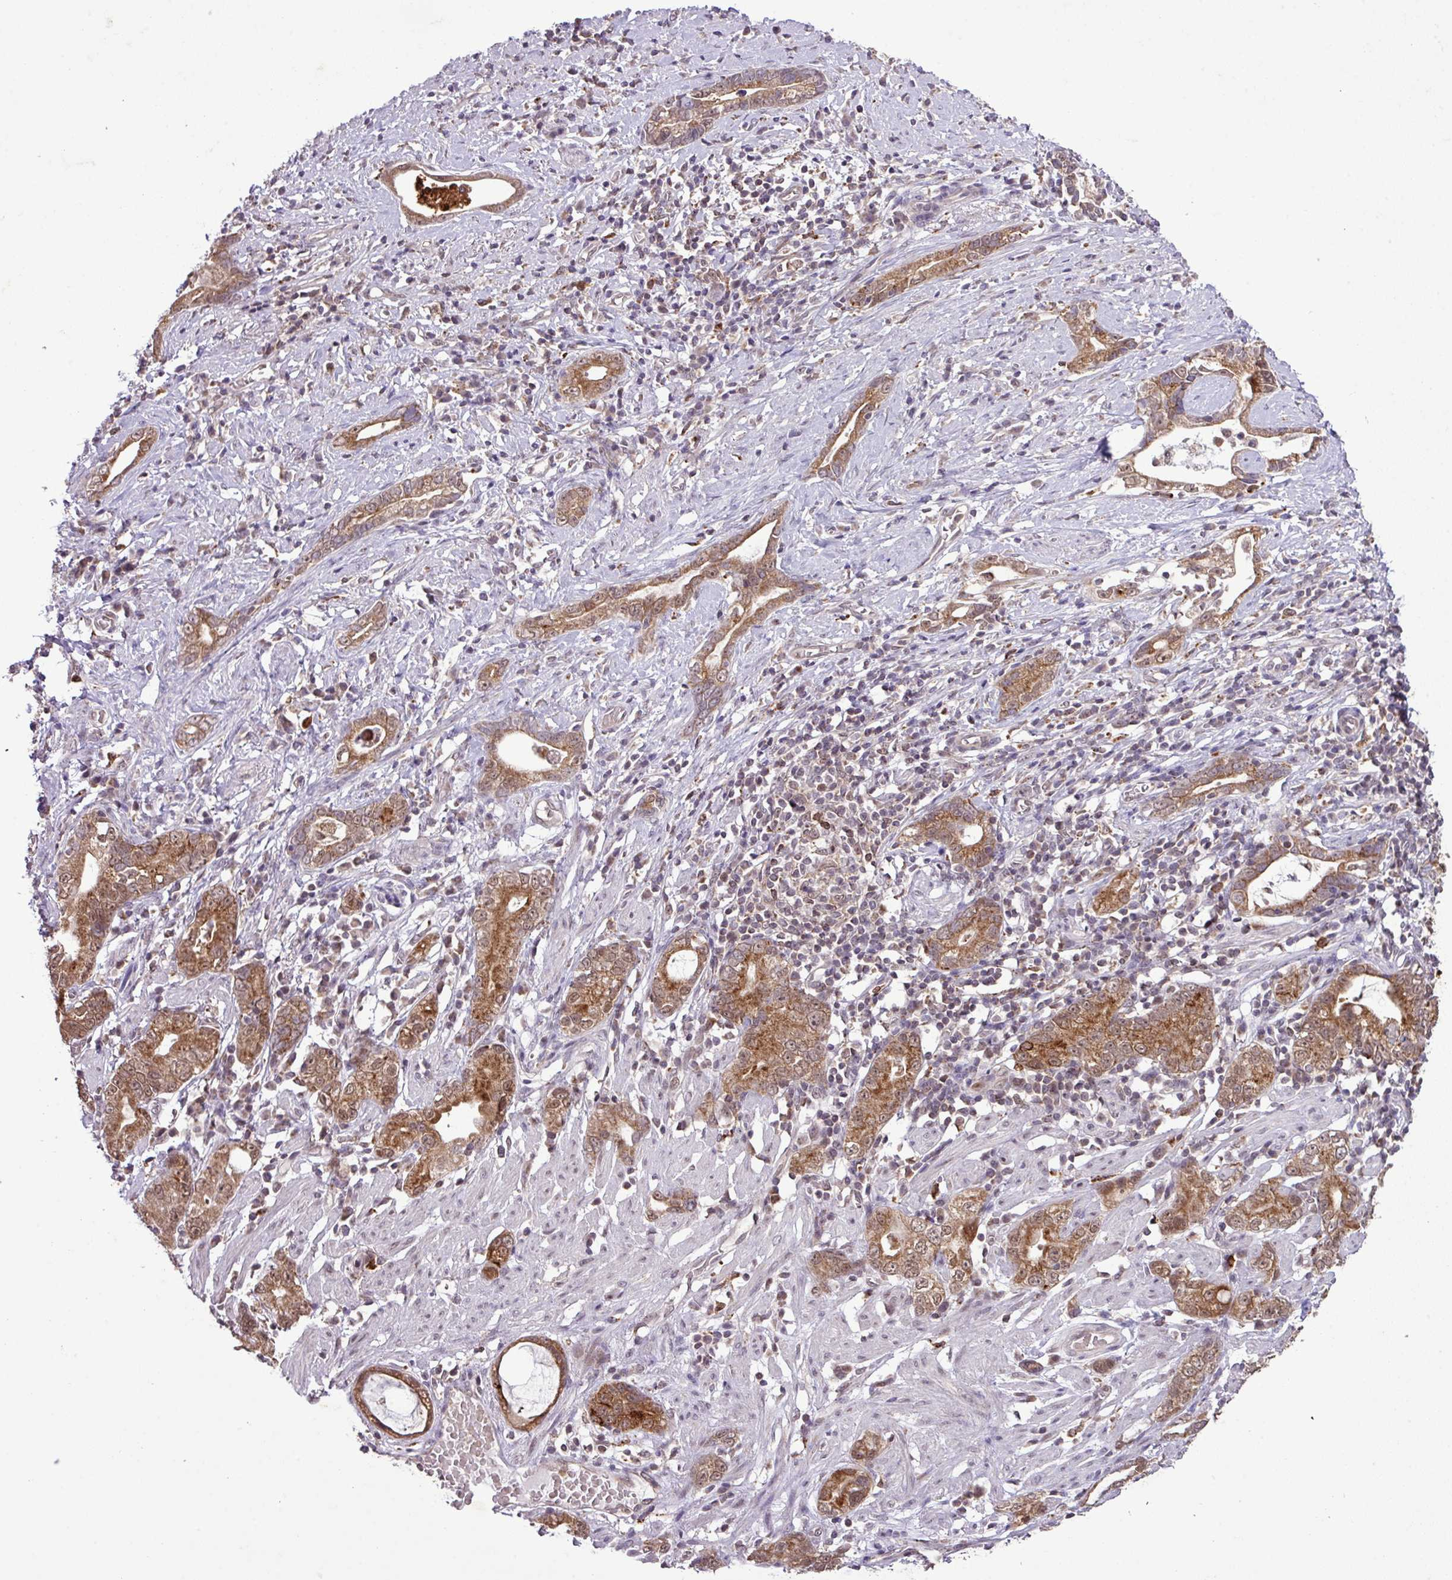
{"staining": {"intensity": "moderate", "quantity": ">75%", "location": "cytoplasmic/membranous,nuclear"}, "tissue": "stomach cancer", "cell_type": "Tumor cells", "image_type": "cancer", "snomed": [{"axis": "morphology", "description": "Adenocarcinoma, NOS"}, {"axis": "topography", "description": "Stomach"}], "caption": "High-power microscopy captured an immunohistochemistry (IHC) image of stomach cancer (adenocarcinoma), revealing moderate cytoplasmic/membranous and nuclear staining in approximately >75% of tumor cells.", "gene": "SMCO4", "patient": {"sex": "male", "age": 55}}